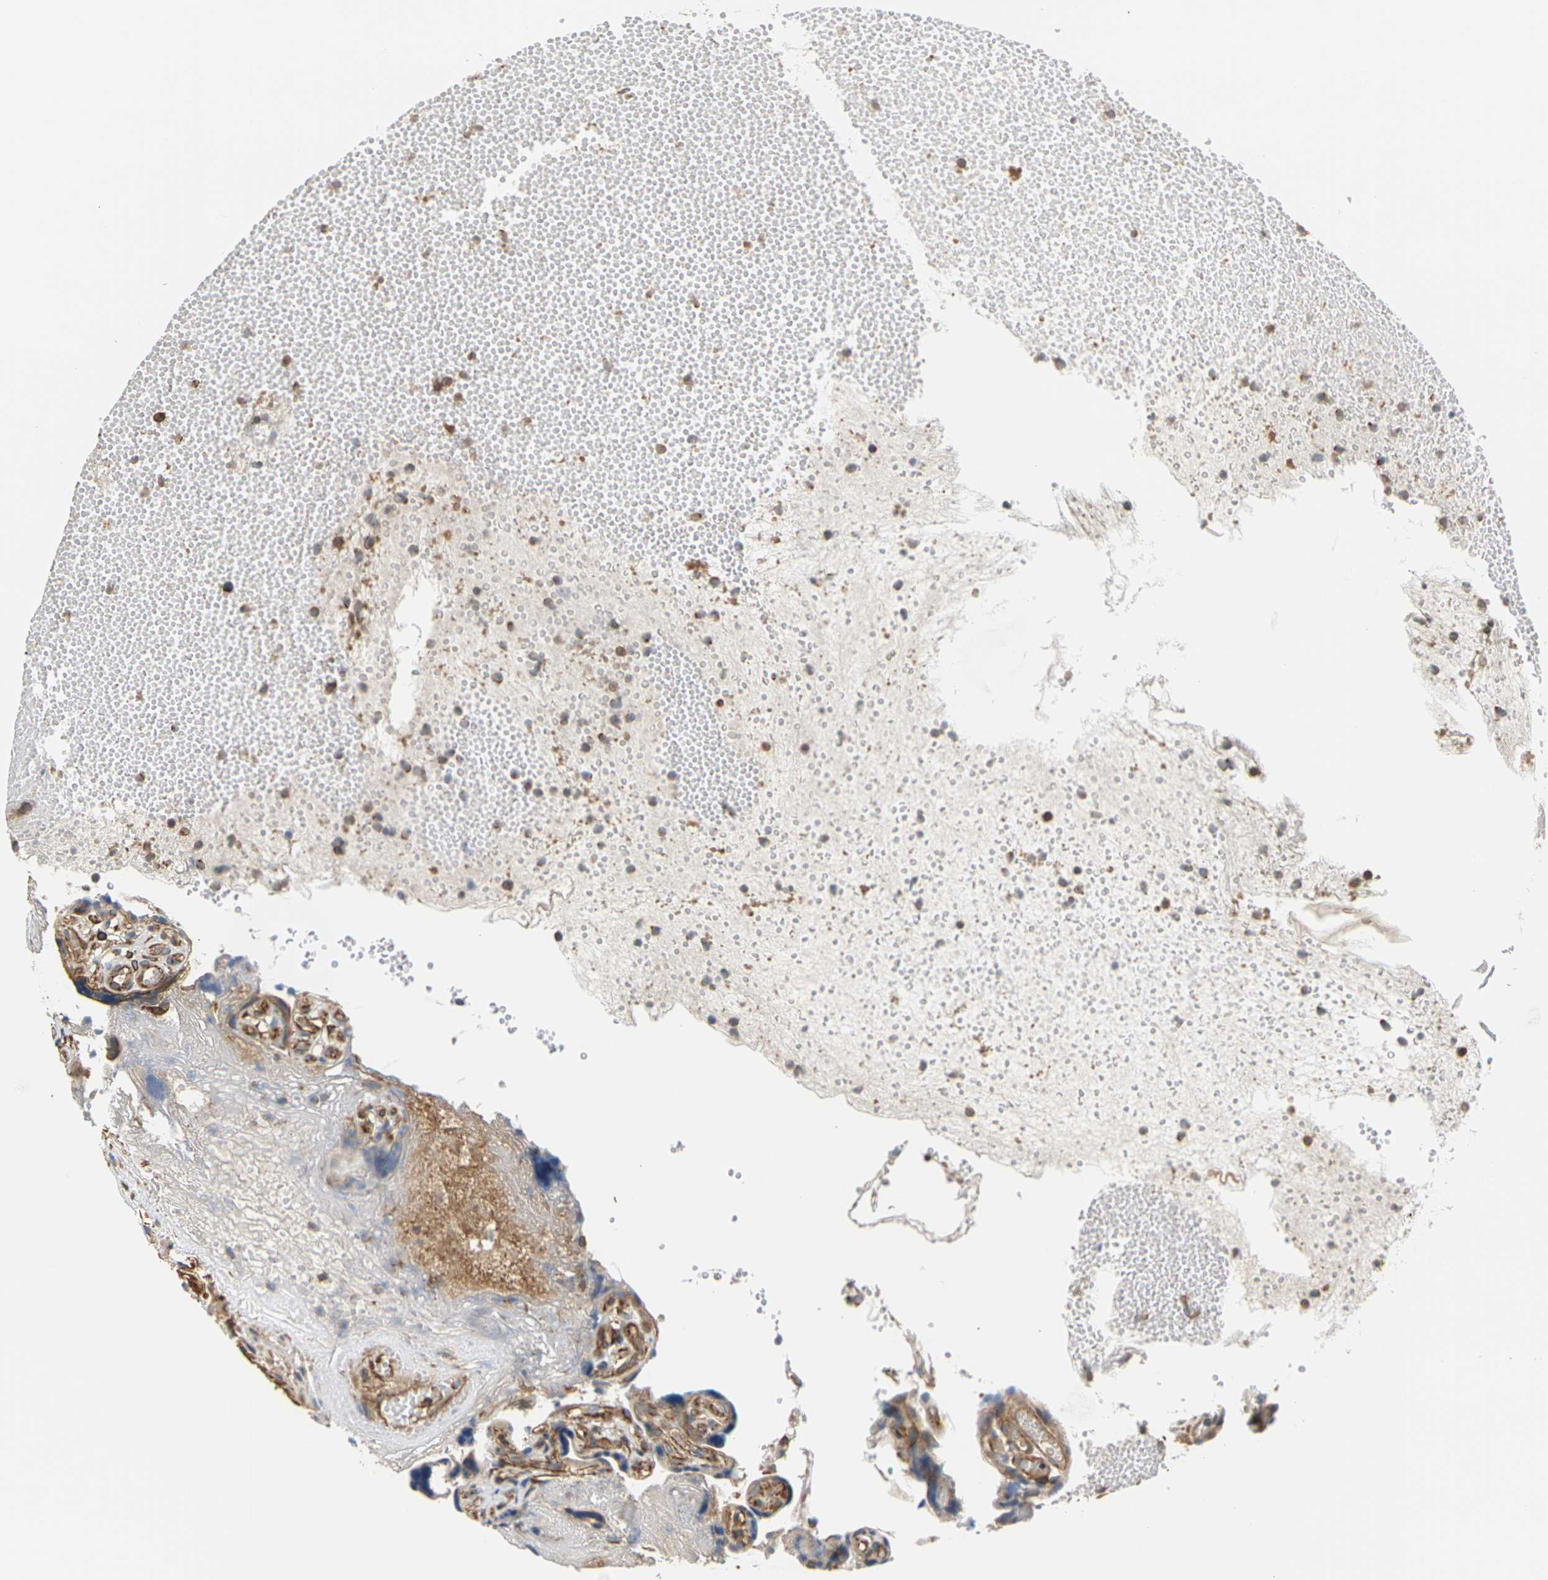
{"staining": {"intensity": "moderate", "quantity": ">75%", "location": "cytoplasmic/membranous"}, "tissue": "placenta", "cell_type": "Trophoblastic cells", "image_type": "normal", "snomed": [{"axis": "morphology", "description": "Normal tissue, NOS"}, {"axis": "topography", "description": "Placenta"}], "caption": "High-power microscopy captured an immunohistochemistry micrograph of normal placenta, revealing moderate cytoplasmic/membranous expression in approximately >75% of trophoblastic cells.", "gene": "PCDHB4", "patient": {"sex": "female", "age": 30}}